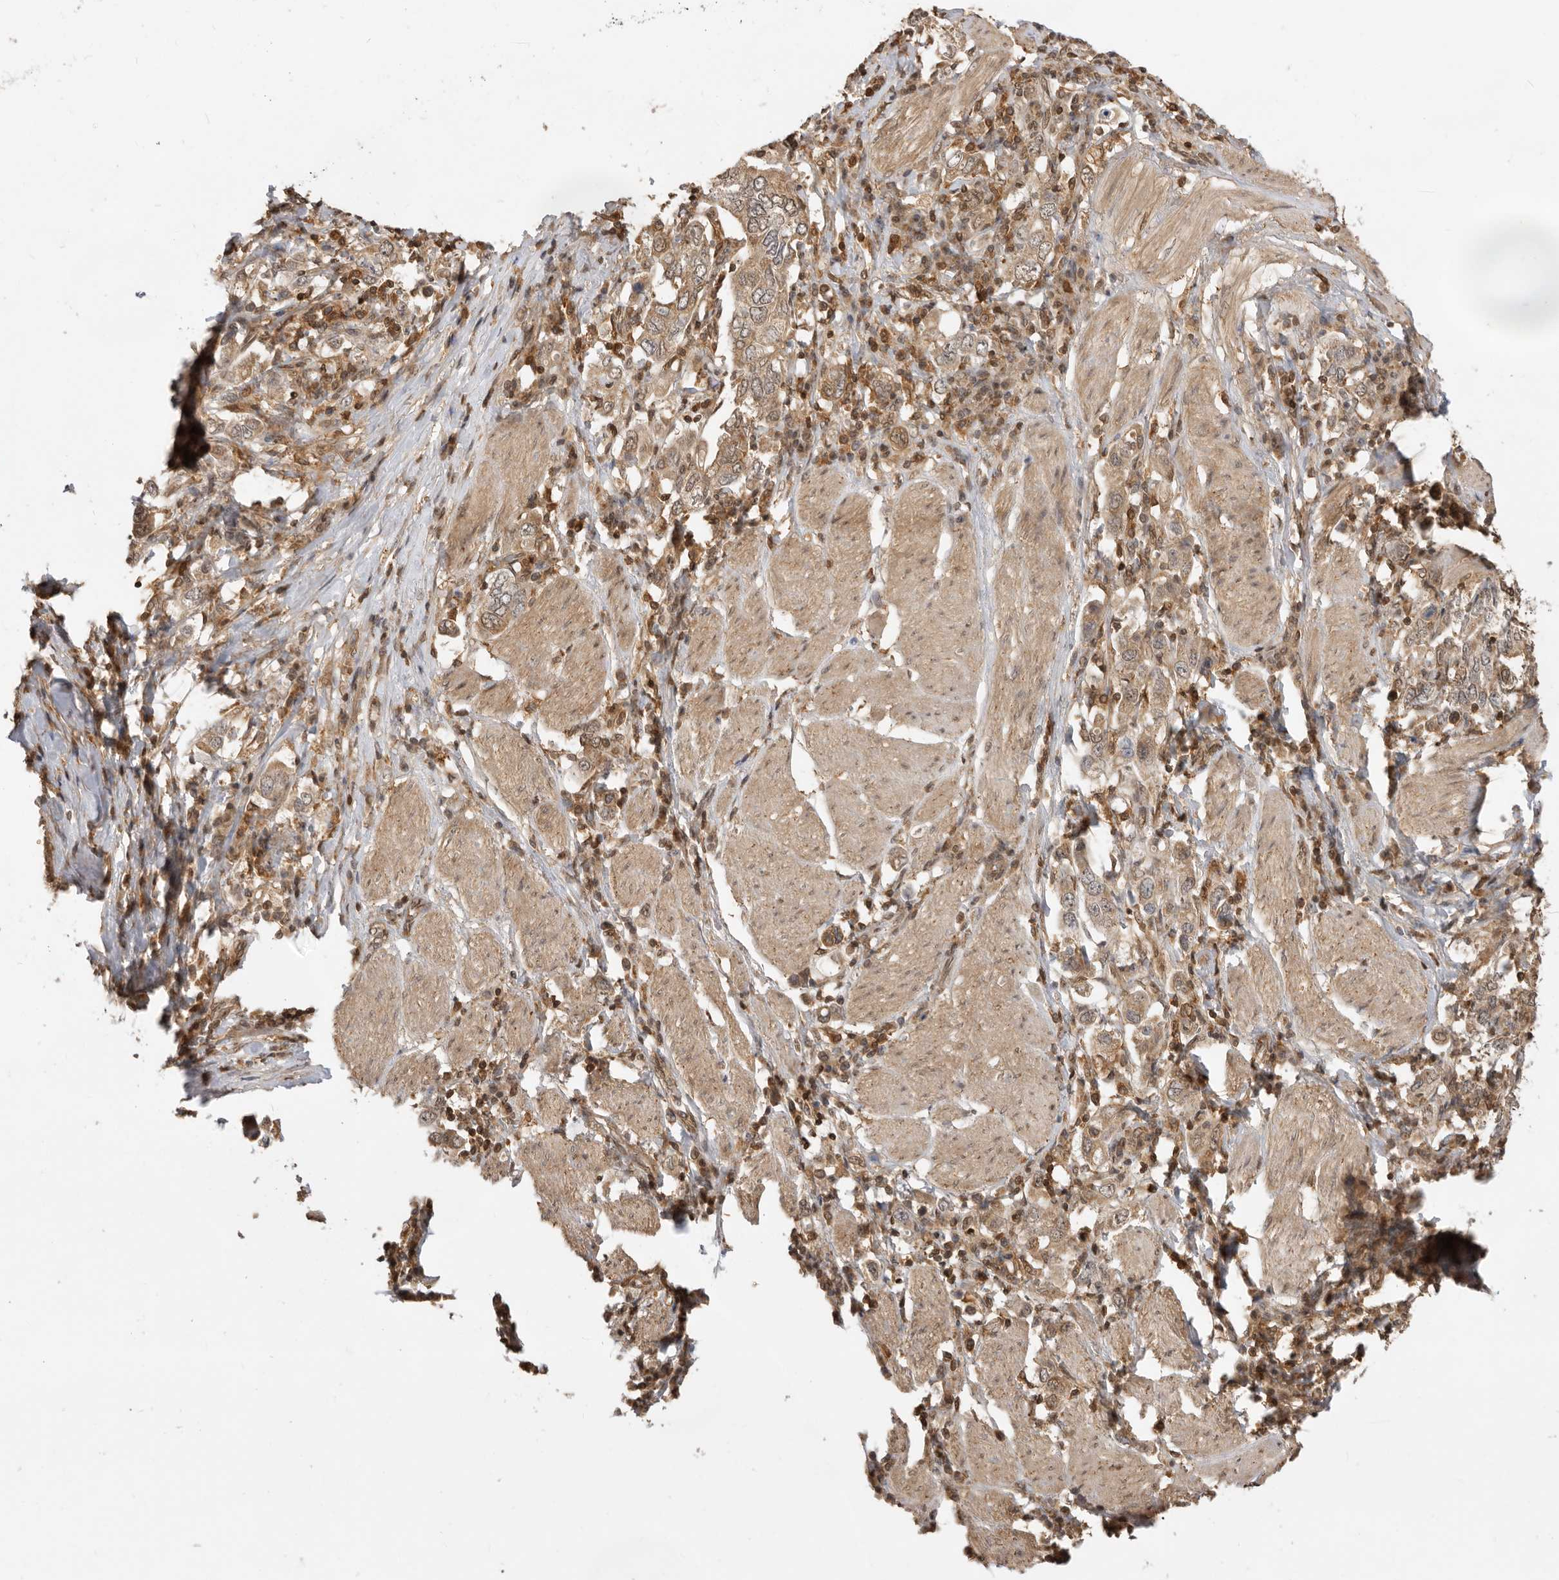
{"staining": {"intensity": "moderate", "quantity": ">75%", "location": "cytoplasmic/membranous"}, "tissue": "stomach cancer", "cell_type": "Tumor cells", "image_type": "cancer", "snomed": [{"axis": "morphology", "description": "Adenocarcinoma, NOS"}, {"axis": "topography", "description": "Stomach, upper"}], "caption": "This micrograph shows immunohistochemistry (IHC) staining of human stomach cancer (adenocarcinoma), with medium moderate cytoplasmic/membranous positivity in about >75% of tumor cells.", "gene": "ADPRS", "patient": {"sex": "male", "age": 62}}